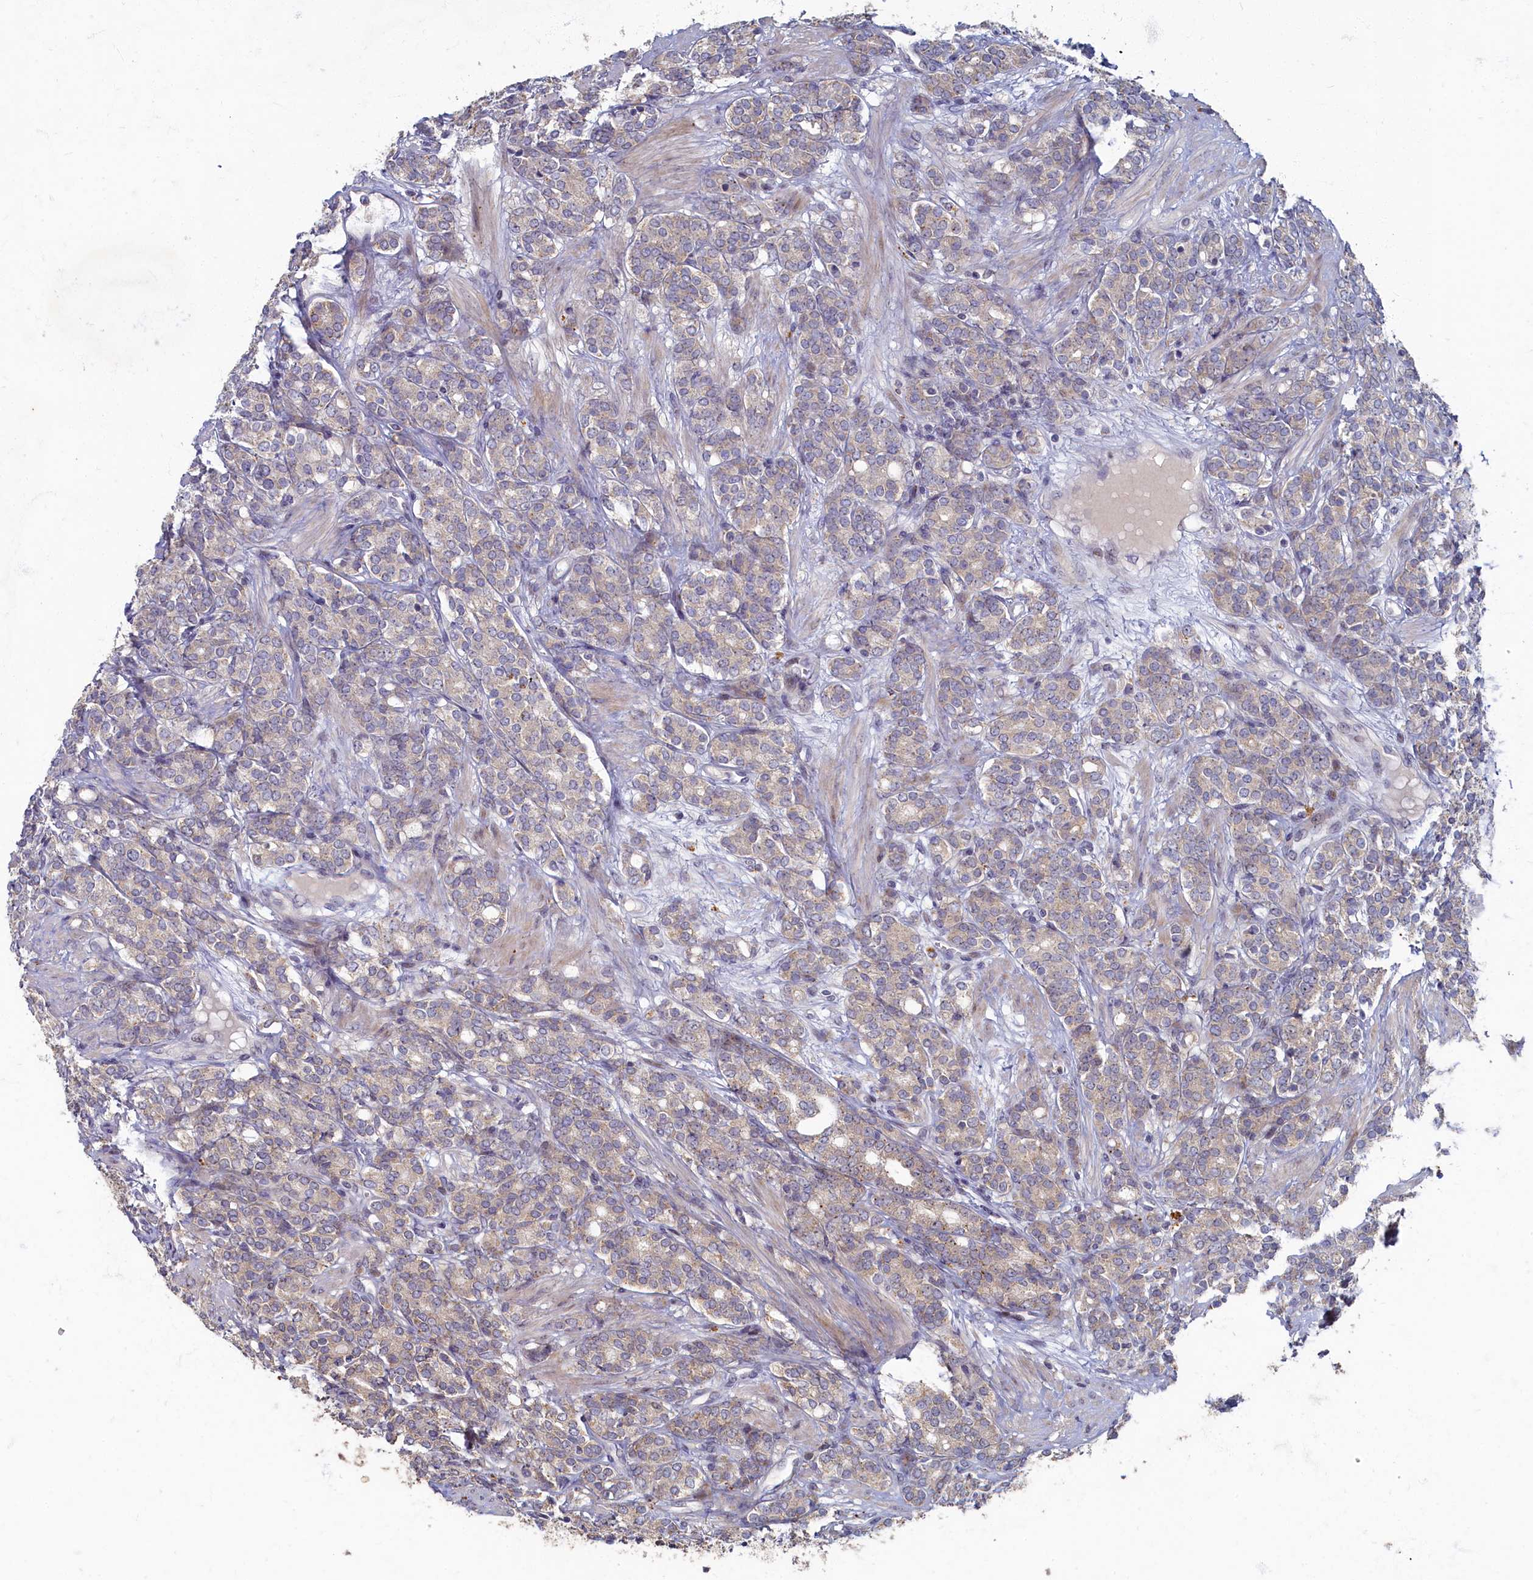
{"staining": {"intensity": "weak", "quantity": "25%-75%", "location": "cytoplasmic/membranous"}, "tissue": "prostate cancer", "cell_type": "Tumor cells", "image_type": "cancer", "snomed": [{"axis": "morphology", "description": "Adenocarcinoma, High grade"}, {"axis": "topography", "description": "Prostate"}], "caption": "This micrograph reveals prostate adenocarcinoma (high-grade) stained with immunohistochemistry (IHC) to label a protein in brown. The cytoplasmic/membranous of tumor cells show weak positivity for the protein. Nuclei are counter-stained blue.", "gene": "HUNK", "patient": {"sex": "male", "age": 62}}